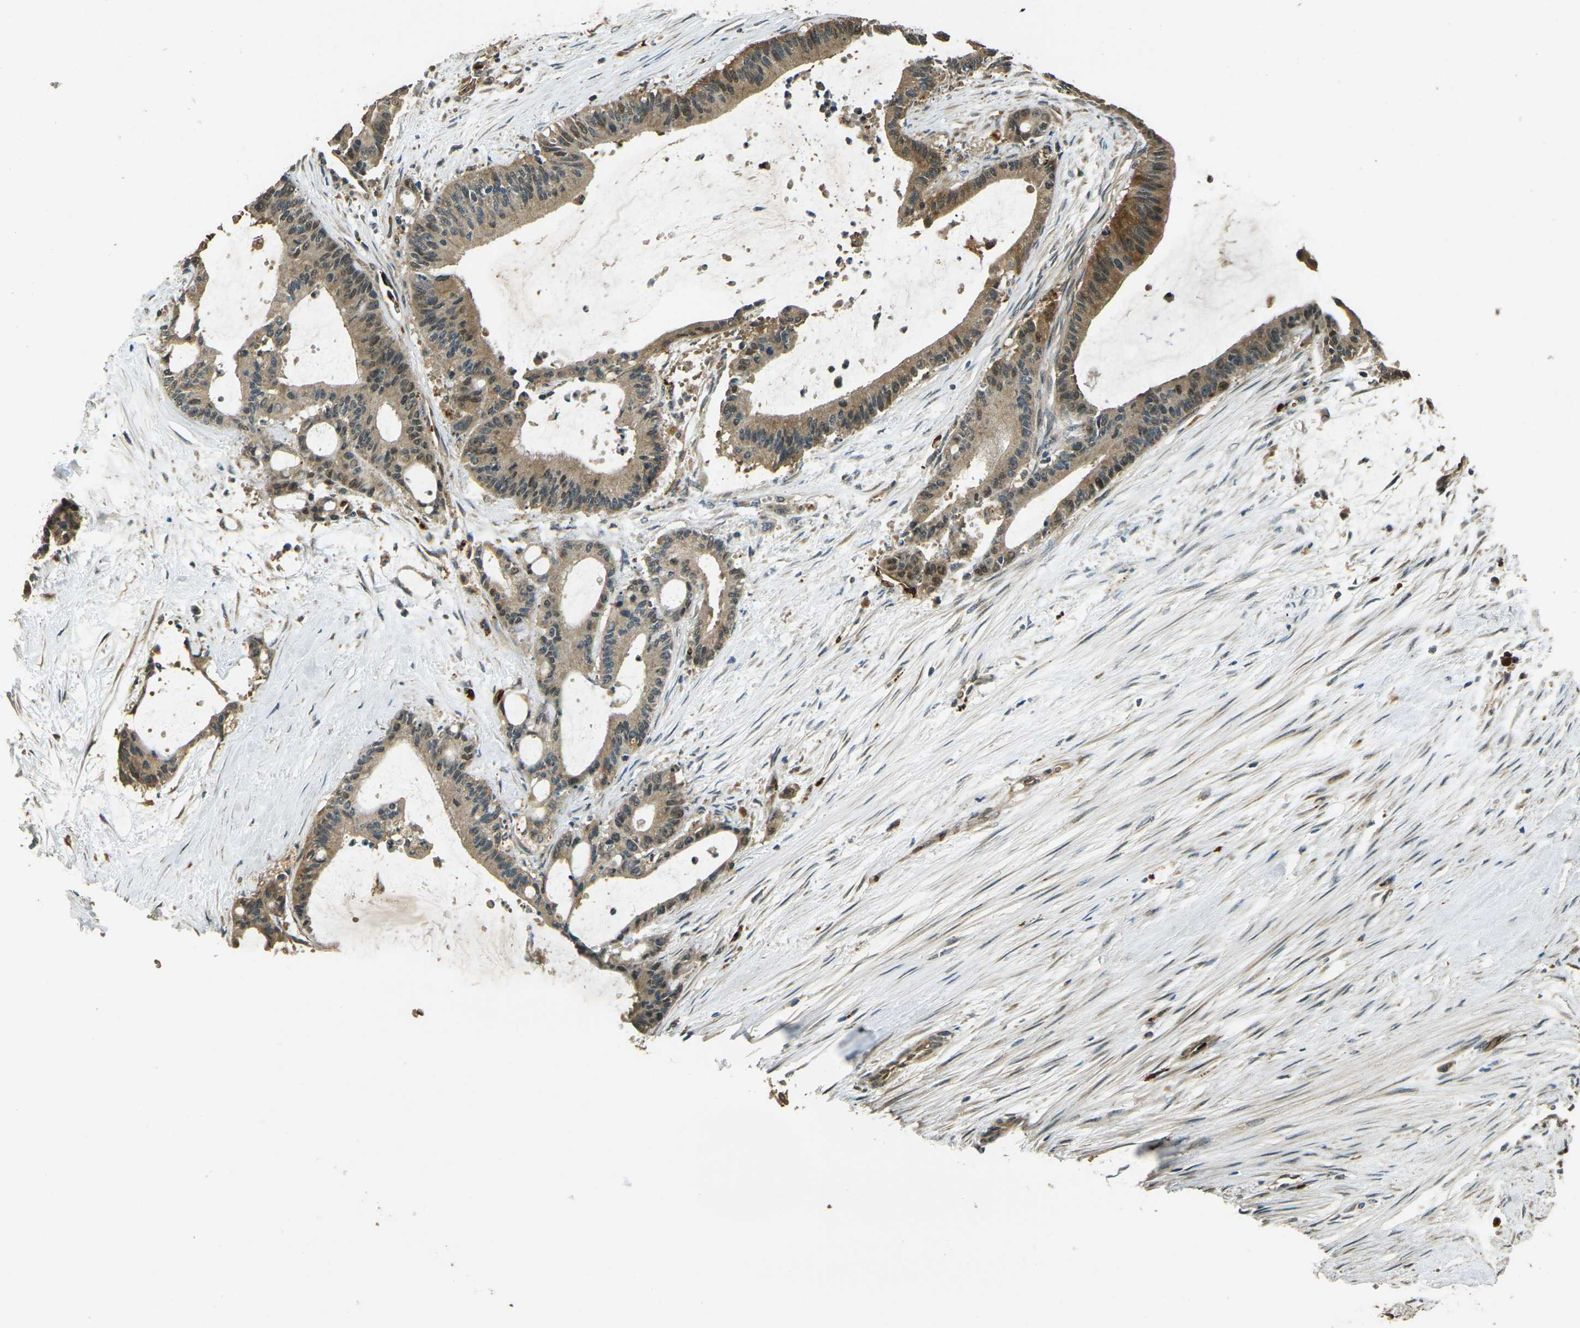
{"staining": {"intensity": "moderate", "quantity": ">75%", "location": "cytoplasmic/membranous,nuclear"}, "tissue": "liver cancer", "cell_type": "Tumor cells", "image_type": "cancer", "snomed": [{"axis": "morphology", "description": "Cholangiocarcinoma"}, {"axis": "topography", "description": "Liver"}], "caption": "A photomicrograph showing moderate cytoplasmic/membranous and nuclear positivity in approximately >75% of tumor cells in liver cancer (cholangiocarcinoma), as visualized by brown immunohistochemical staining.", "gene": "TOR1A", "patient": {"sex": "female", "age": 73}}